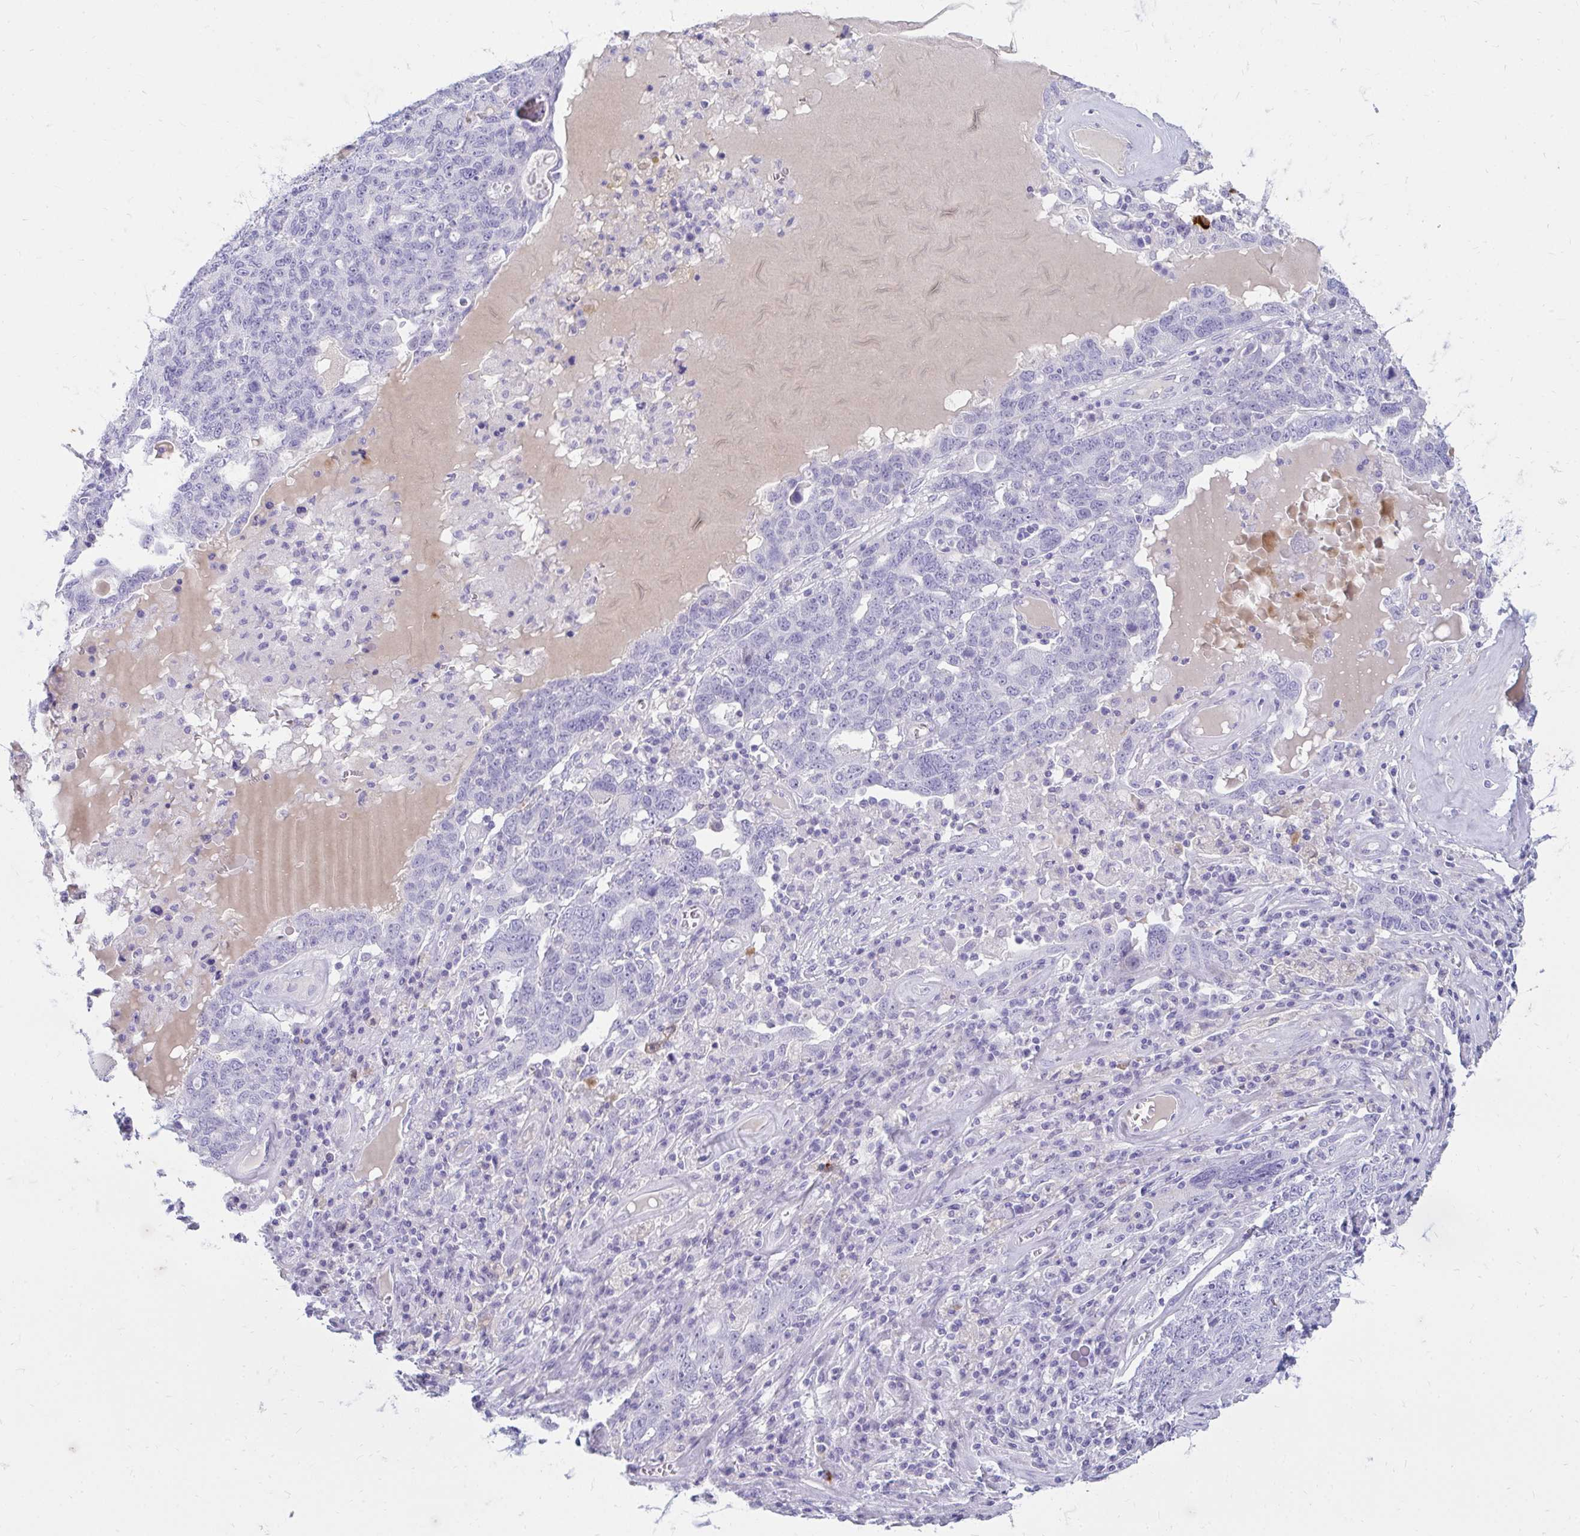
{"staining": {"intensity": "negative", "quantity": "none", "location": "none"}, "tissue": "ovarian cancer", "cell_type": "Tumor cells", "image_type": "cancer", "snomed": [{"axis": "morphology", "description": "Carcinoma, endometroid"}, {"axis": "topography", "description": "Ovary"}], "caption": "A micrograph of human endometroid carcinoma (ovarian) is negative for staining in tumor cells.", "gene": "NANOGNB", "patient": {"sex": "female", "age": 62}}